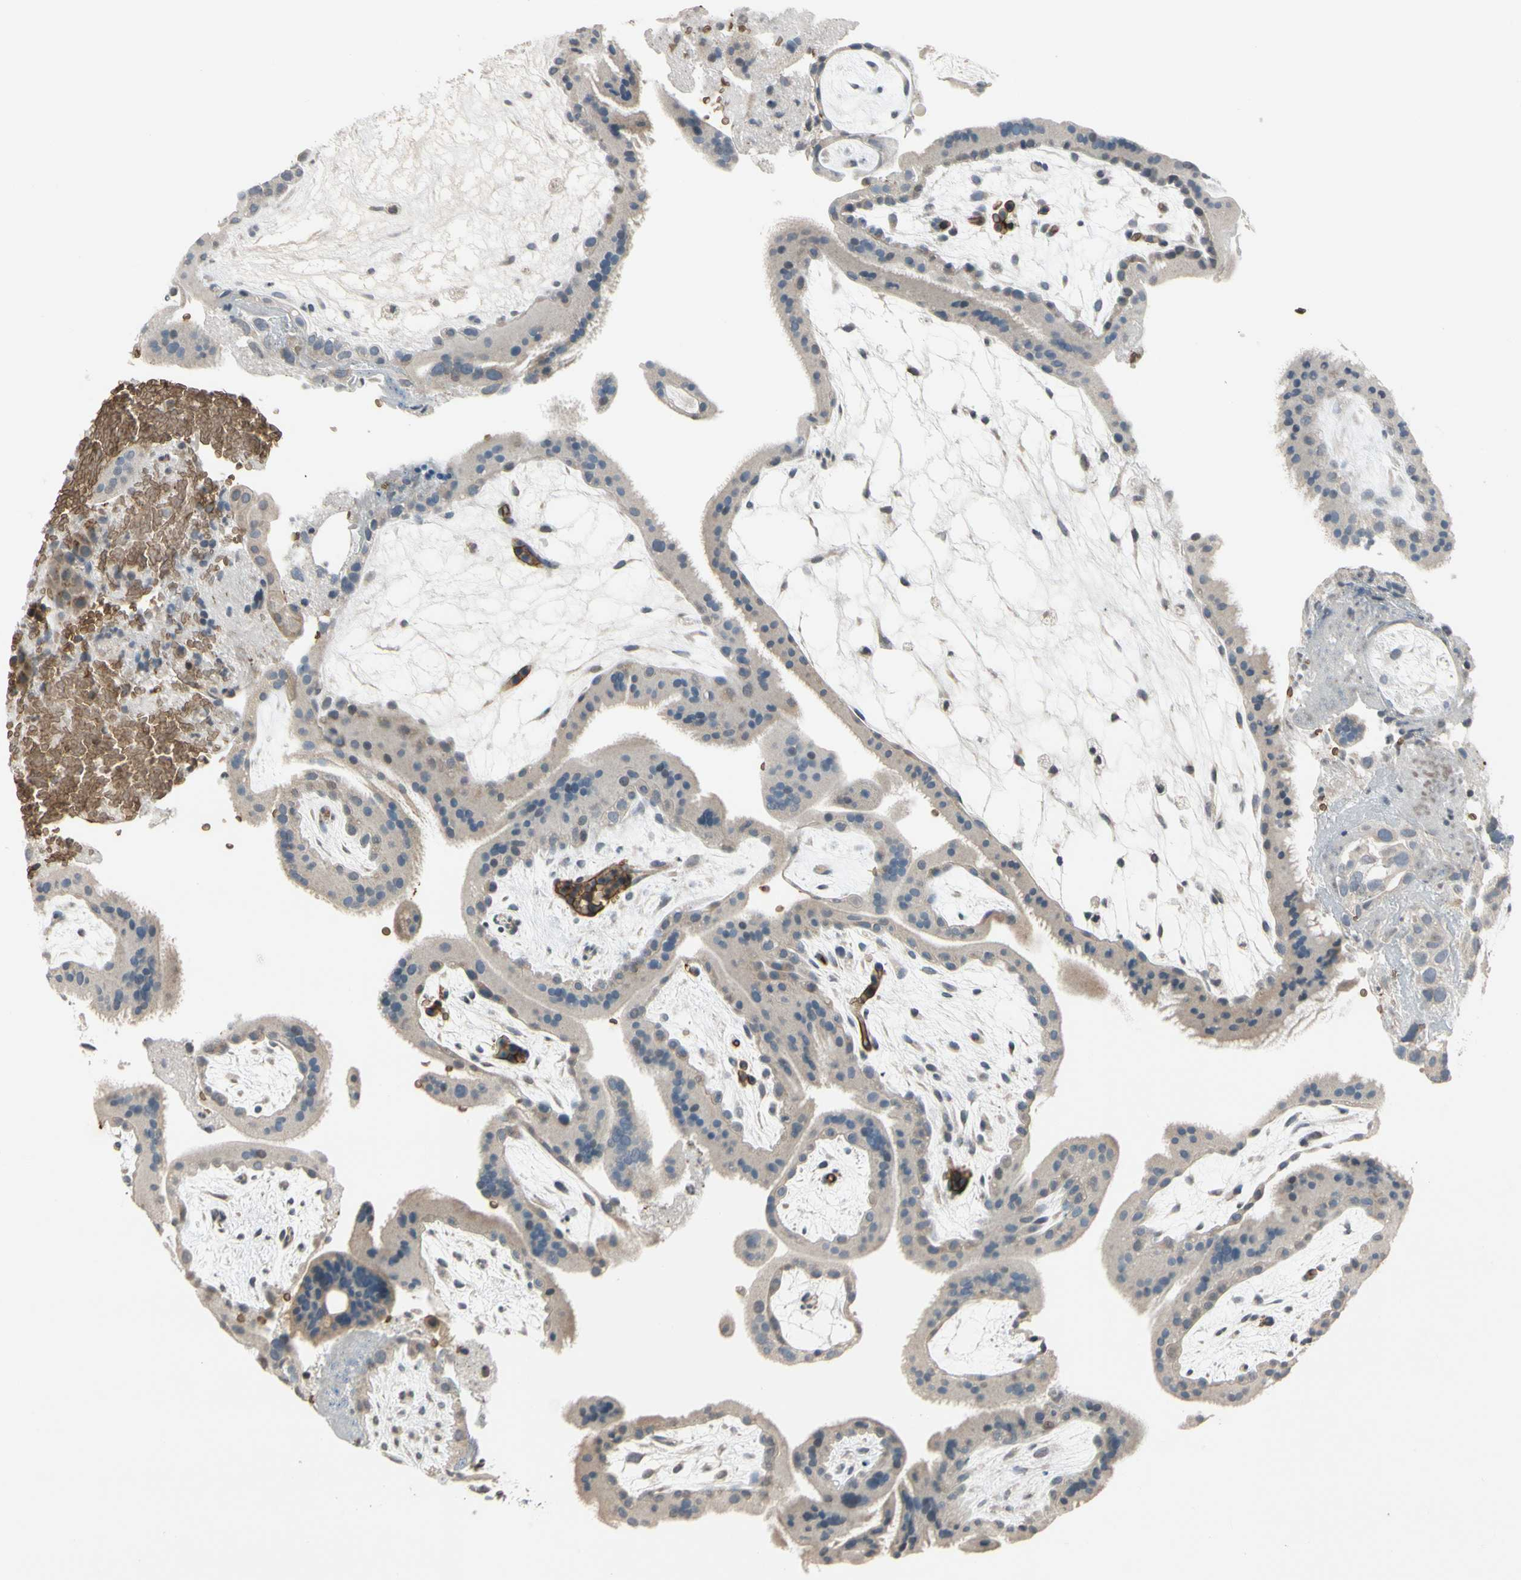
{"staining": {"intensity": "weak", "quantity": "25%-75%", "location": "cytoplasmic/membranous"}, "tissue": "placenta", "cell_type": "Trophoblastic cells", "image_type": "normal", "snomed": [{"axis": "morphology", "description": "Normal tissue, NOS"}, {"axis": "topography", "description": "Placenta"}], "caption": "A high-resolution image shows immunohistochemistry staining of normal placenta, which demonstrates weak cytoplasmic/membranous staining in approximately 25%-75% of trophoblastic cells.", "gene": "GYPC", "patient": {"sex": "female", "age": 19}}